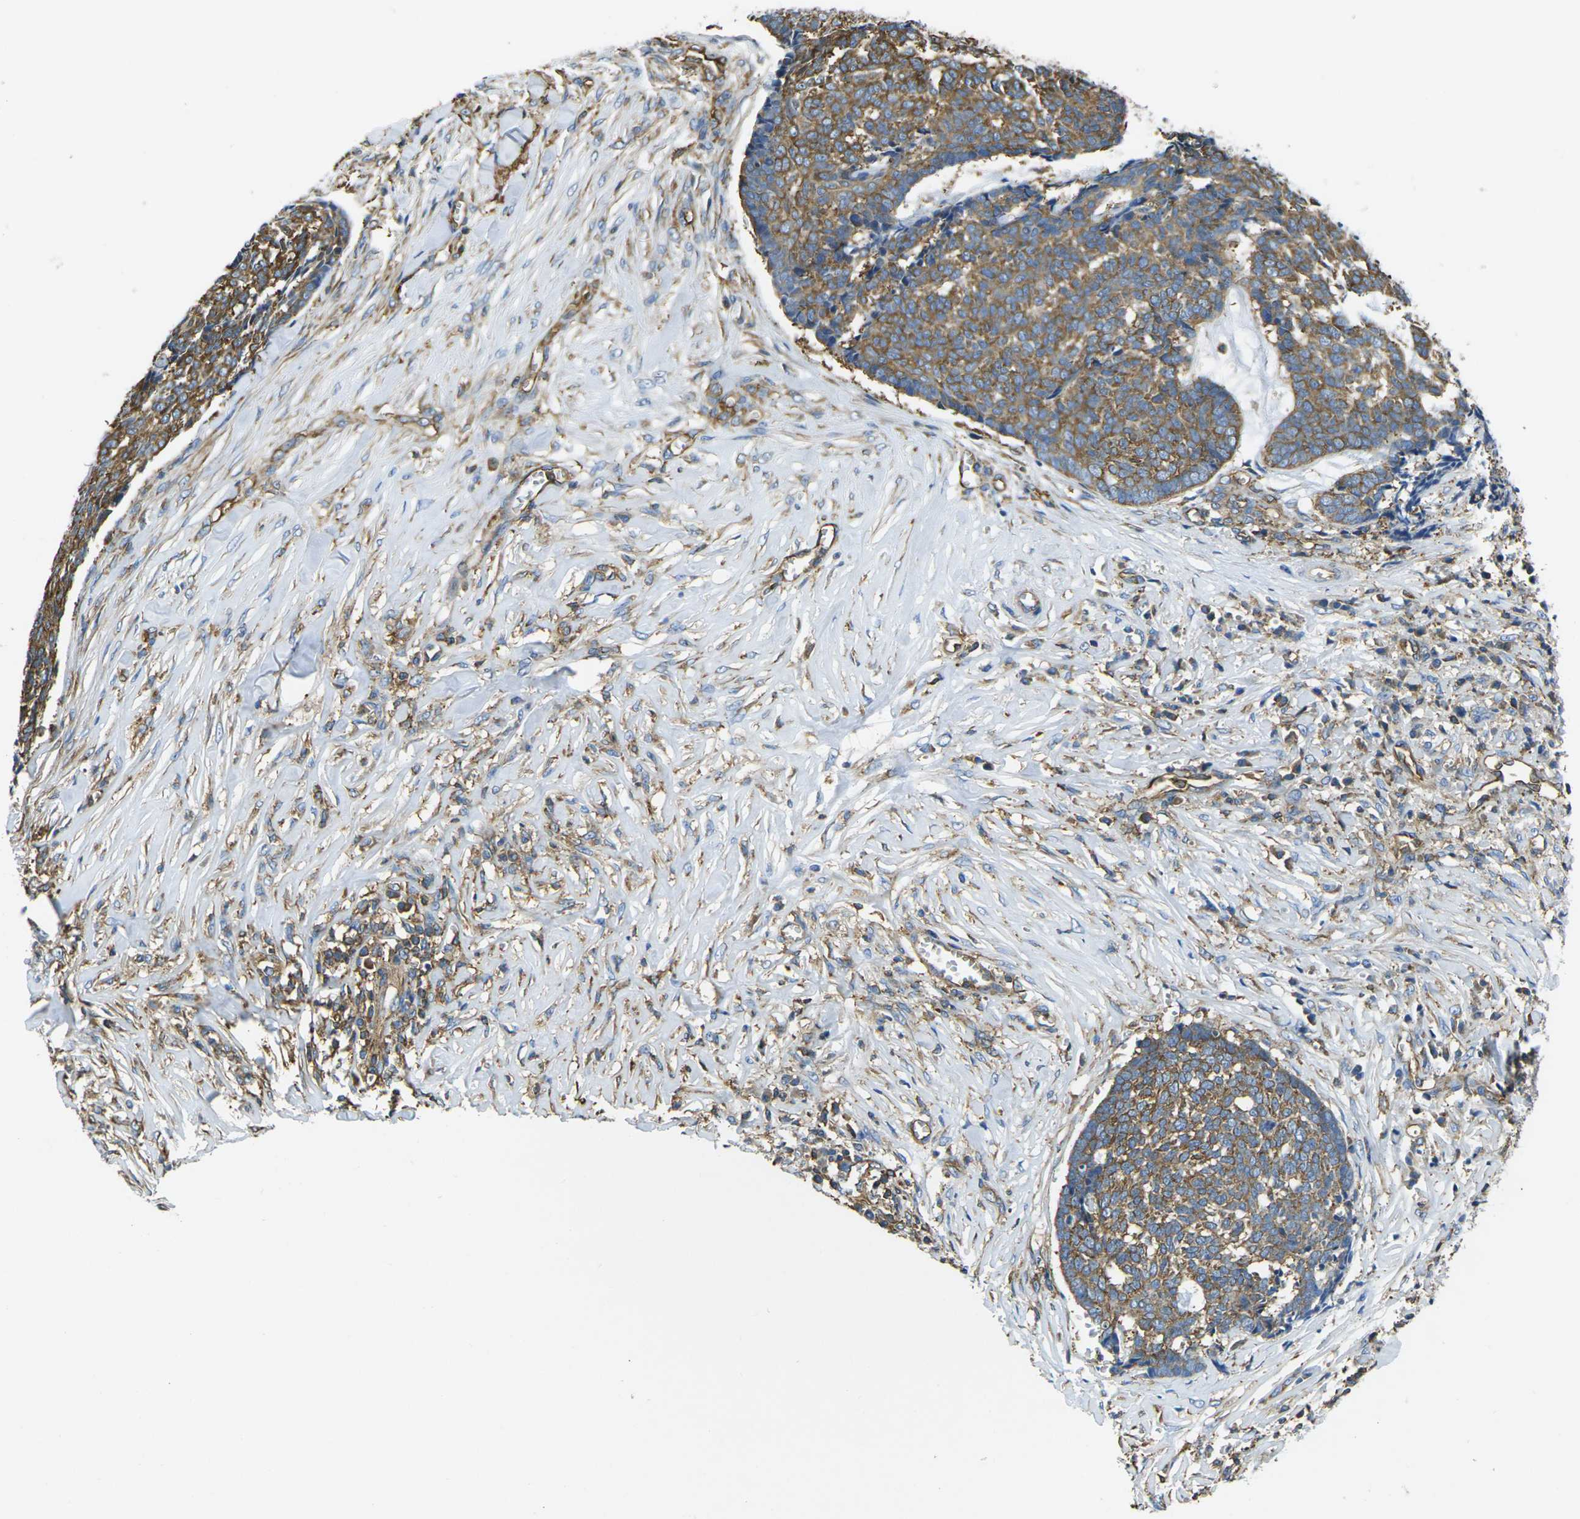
{"staining": {"intensity": "moderate", "quantity": ">75%", "location": "cytoplasmic/membranous"}, "tissue": "skin cancer", "cell_type": "Tumor cells", "image_type": "cancer", "snomed": [{"axis": "morphology", "description": "Basal cell carcinoma"}, {"axis": "topography", "description": "Skin"}], "caption": "A histopathology image showing moderate cytoplasmic/membranous expression in about >75% of tumor cells in skin cancer, as visualized by brown immunohistochemical staining.", "gene": "FAM110D", "patient": {"sex": "male", "age": 84}}